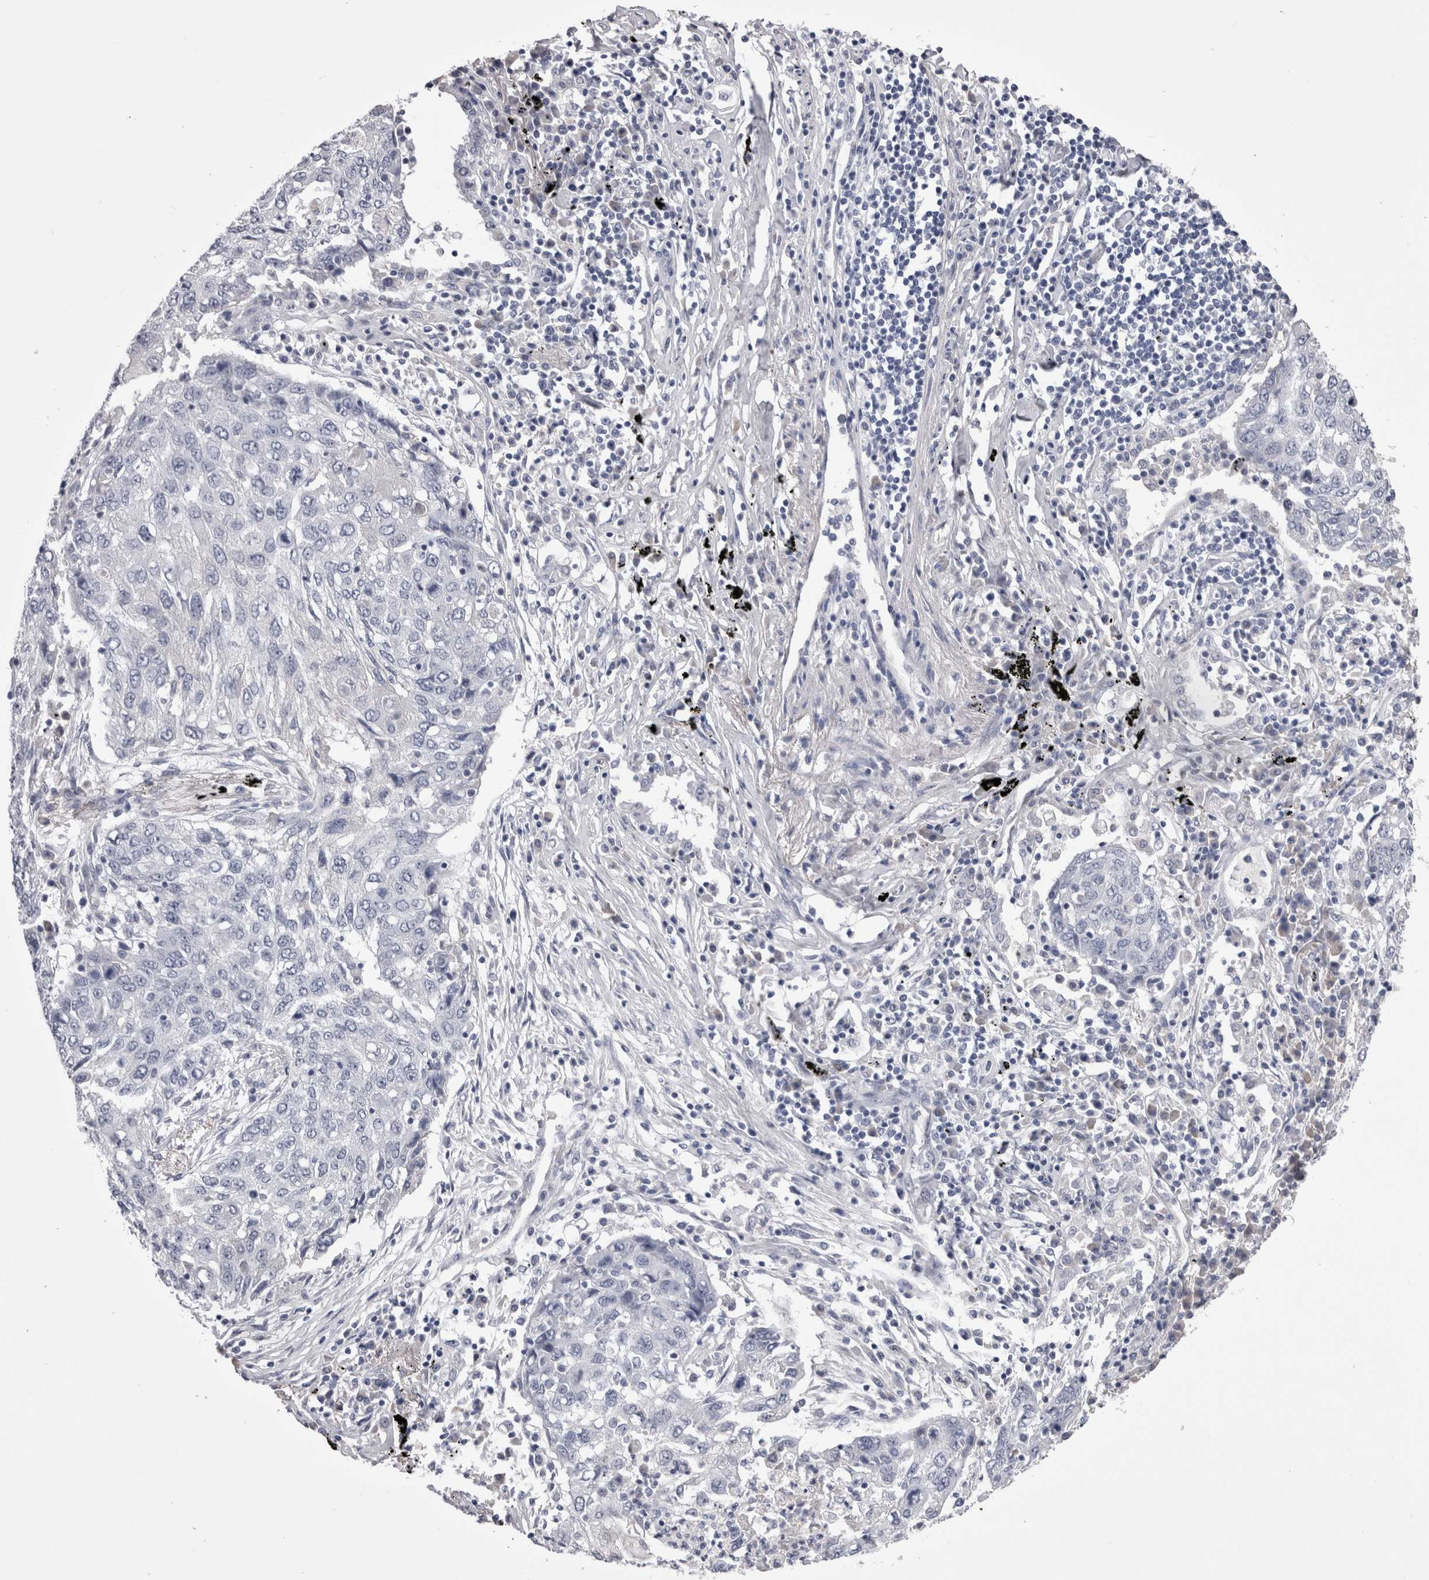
{"staining": {"intensity": "negative", "quantity": "none", "location": "none"}, "tissue": "lung cancer", "cell_type": "Tumor cells", "image_type": "cancer", "snomed": [{"axis": "morphology", "description": "Squamous cell carcinoma, NOS"}, {"axis": "topography", "description": "Lung"}], "caption": "An immunohistochemistry (IHC) micrograph of squamous cell carcinoma (lung) is shown. There is no staining in tumor cells of squamous cell carcinoma (lung).", "gene": "CDHR5", "patient": {"sex": "female", "age": 63}}